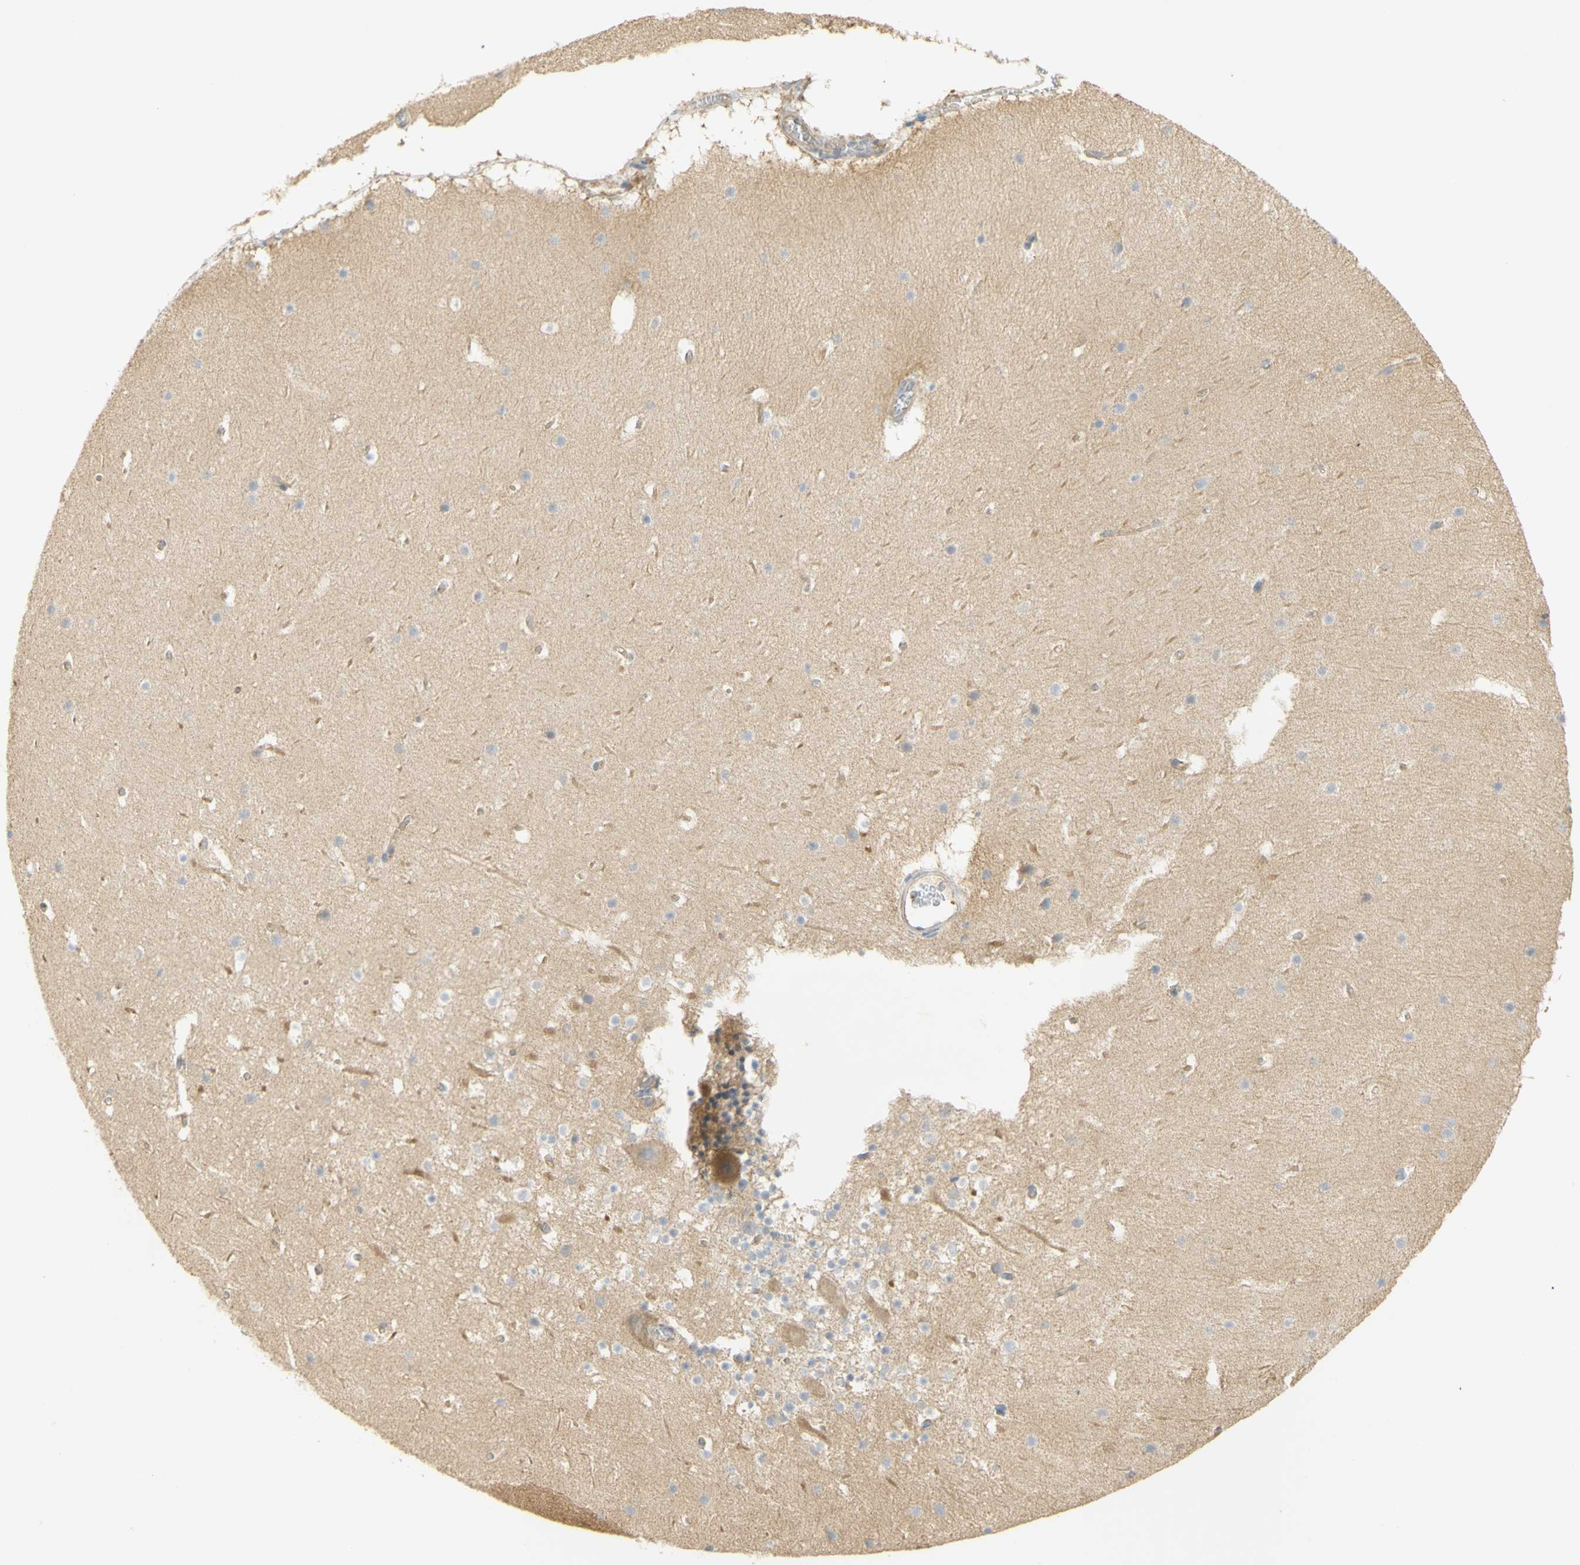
{"staining": {"intensity": "negative", "quantity": "none", "location": "none"}, "tissue": "cerebellum", "cell_type": "Cells in granular layer", "image_type": "normal", "snomed": [{"axis": "morphology", "description": "Normal tissue, NOS"}, {"axis": "topography", "description": "Cerebellum"}], "caption": "Immunohistochemistry of unremarkable cerebellum exhibits no staining in cells in granular layer. The staining was performed using DAB to visualize the protein expression in brown, while the nuclei were stained in blue with hematoxylin (Magnification: 20x).", "gene": "KCNE4", "patient": {"sex": "male", "age": 45}}